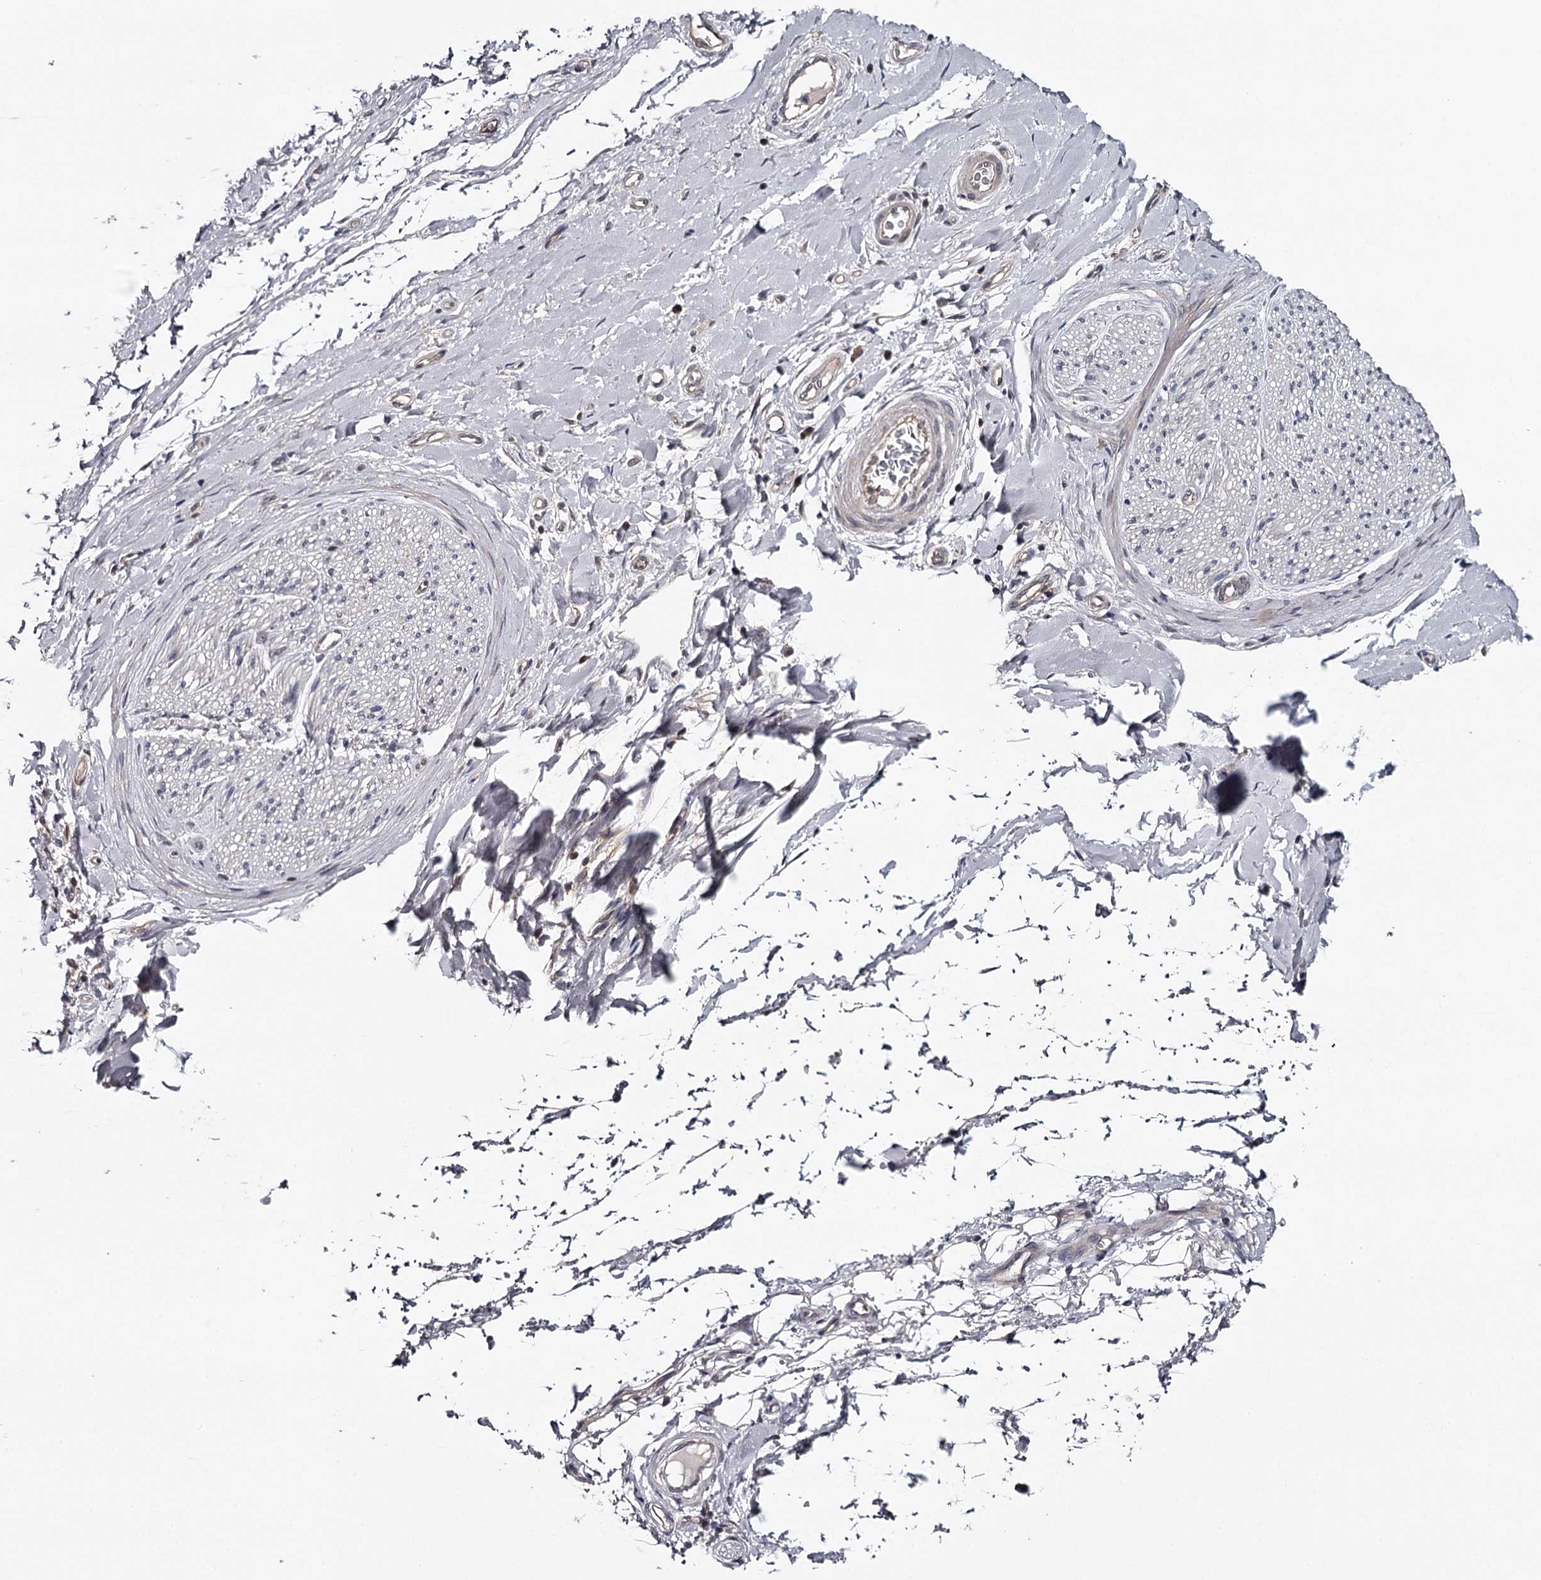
{"staining": {"intensity": "moderate", "quantity": "25%-75%", "location": "cytoplasmic/membranous,nuclear"}, "tissue": "adipose tissue", "cell_type": "Adipocytes", "image_type": "normal", "snomed": [{"axis": "morphology", "description": "Normal tissue, NOS"}, {"axis": "morphology", "description": "Adenocarcinoma, NOS"}, {"axis": "topography", "description": "Stomach, upper"}, {"axis": "topography", "description": "Peripheral nerve tissue"}], "caption": "An image showing moderate cytoplasmic/membranous,nuclear positivity in about 25%-75% of adipocytes in normal adipose tissue, as visualized by brown immunohistochemical staining.", "gene": "GTSF1", "patient": {"sex": "male", "age": 62}}